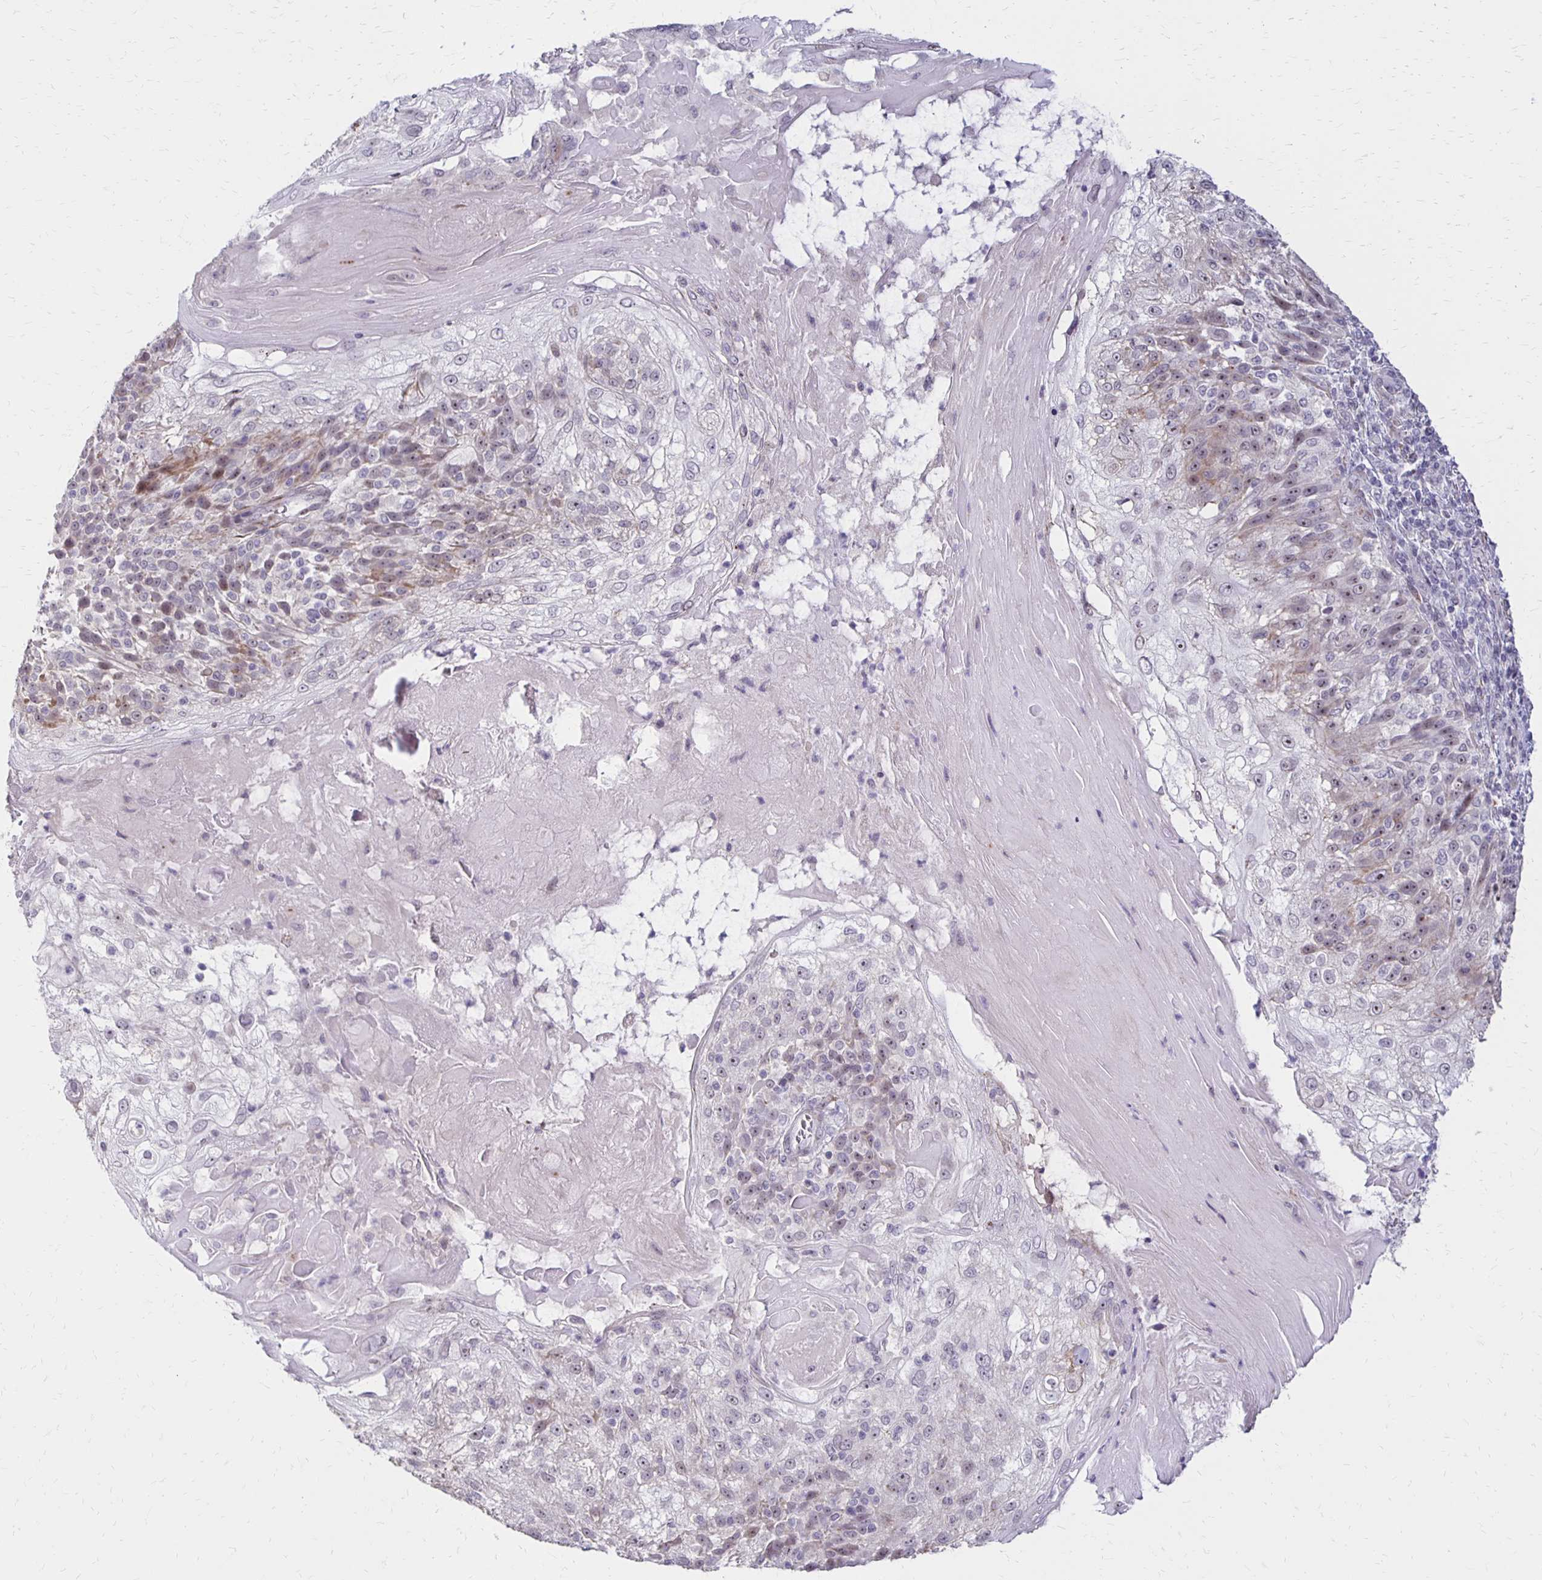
{"staining": {"intensity": "weak", "quantity": "<25%", "location": "nuclear"}, "tissue": "skin cancer", "cell_type": "Tumor cells", "image_type": "cancer", "snomed": [{"axis": "morphology", "description": "Normal tissue, NOS"}, {"axis": "morphology", "description": "Squamous cell carcinoma, NOS"}, {"axis": "topography", "description": "Skin"}], "caption": "High power microscopy histopathology image of an immunohistochemistry image of skin cancer, revealing no significant staining in tumor cells. The staining was performed using DAB (3,3'-diaminobenzidine) to visualize the protein expression in brown, while the nuclei were stained in blue with hematoxylin (Magnification: 20x).", "gene": "DAGLA", "patient": {"sex": "female", "age": 83}}